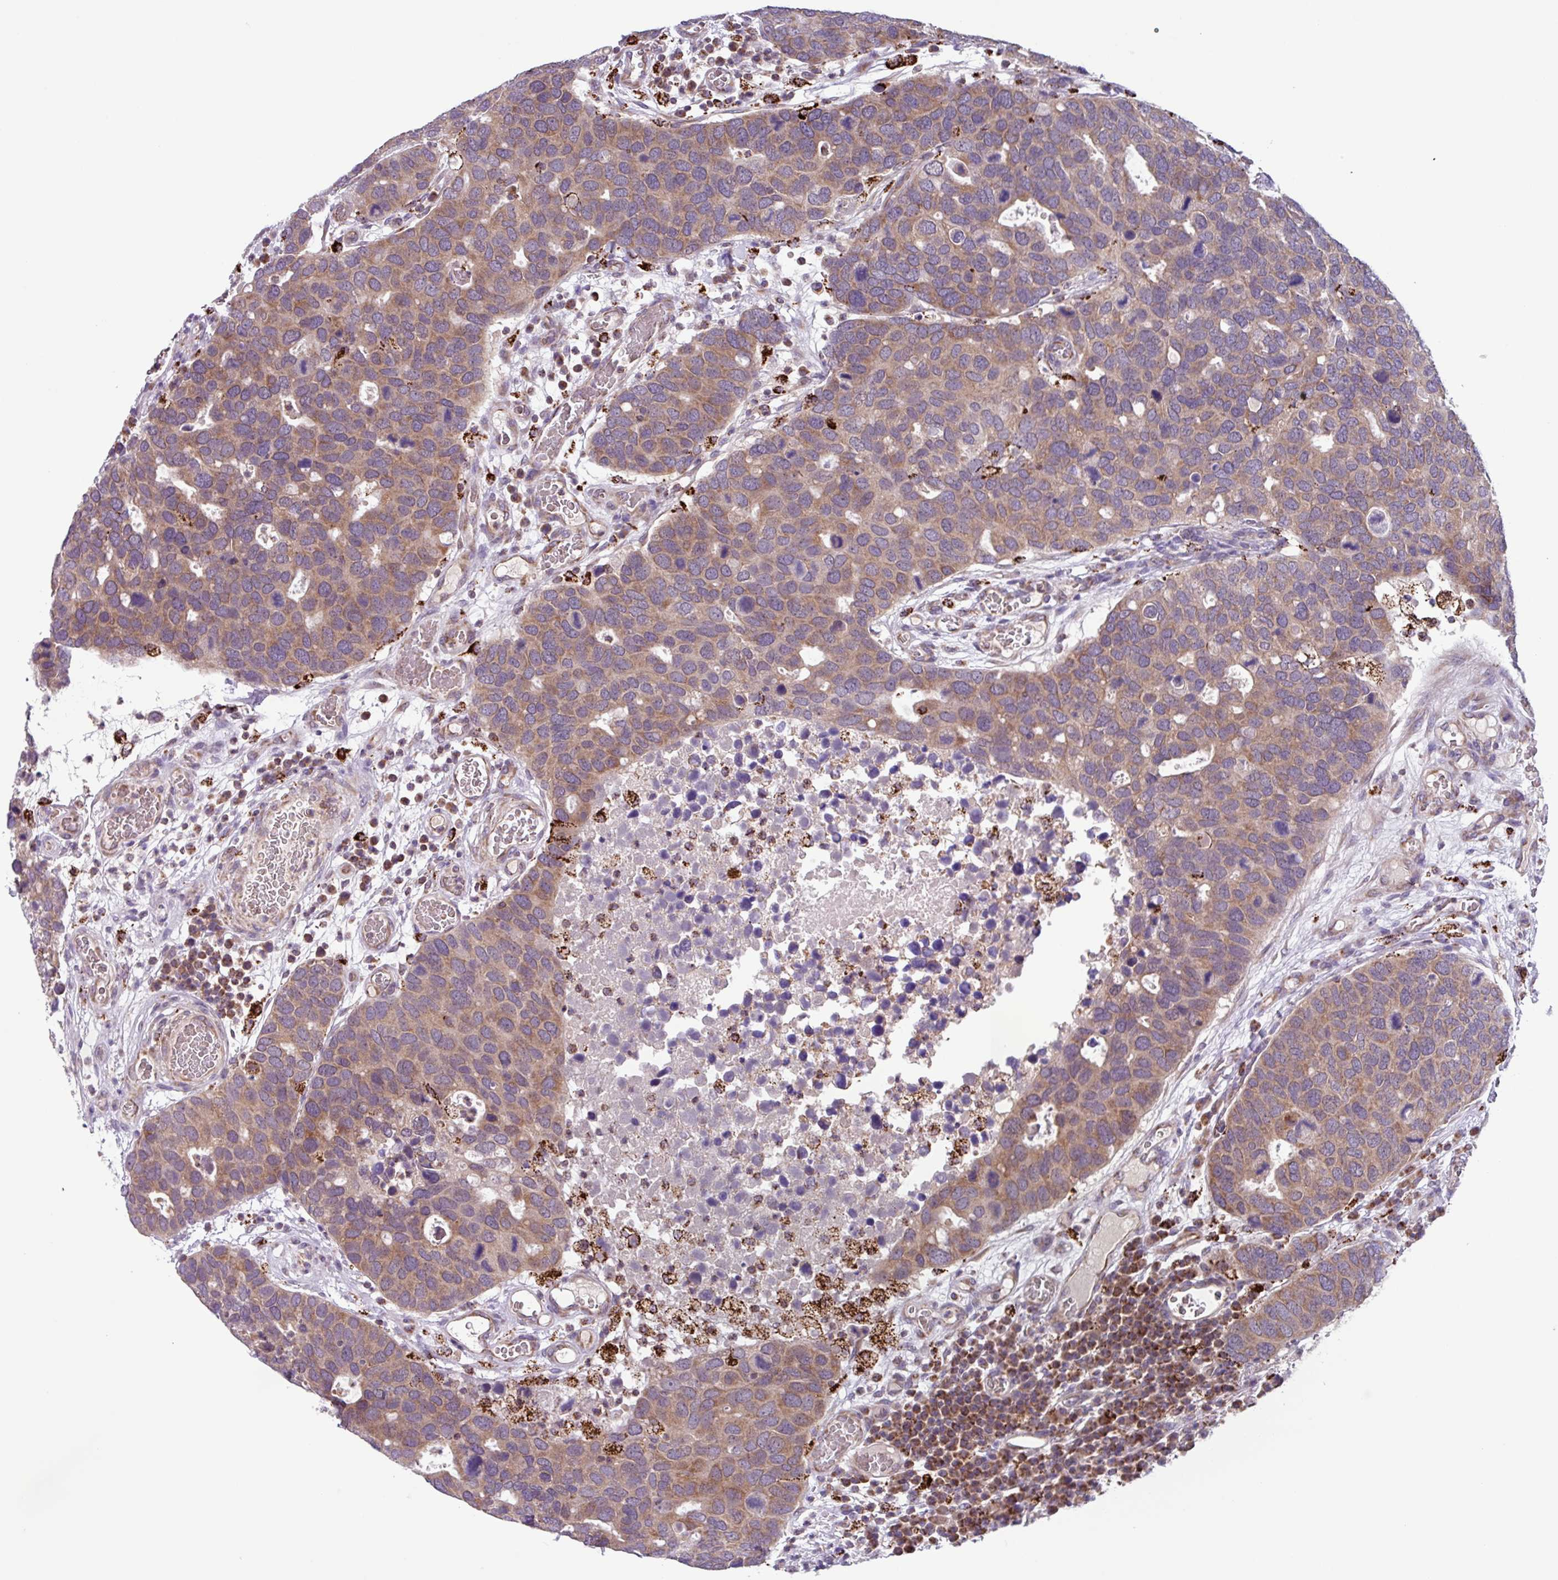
{"staining": {"intensity": "moderate", "quantity": ">75%", "location": "cytoplasmic/membranous"}, "tissue": "breast cancer", "cell_type": "Tumor cells", "image_type": "cancer", "snomed": [{"axis": "morphology", "description": "Duct carcinoma"}, {"axis": "topography", "description": "Breast"}], "caption": "High-magnification brightfield microscopy of intraductal carcinoma (breast) stained with DAB (brown) and counterstained with hematoxylin (blue). tumor cells exhibit moderate cytoplasmic/membranous staining is seen in about>75% of cells.", "gene": "AKIRIN1", "patient": {"sex": "female", "age": 83}}